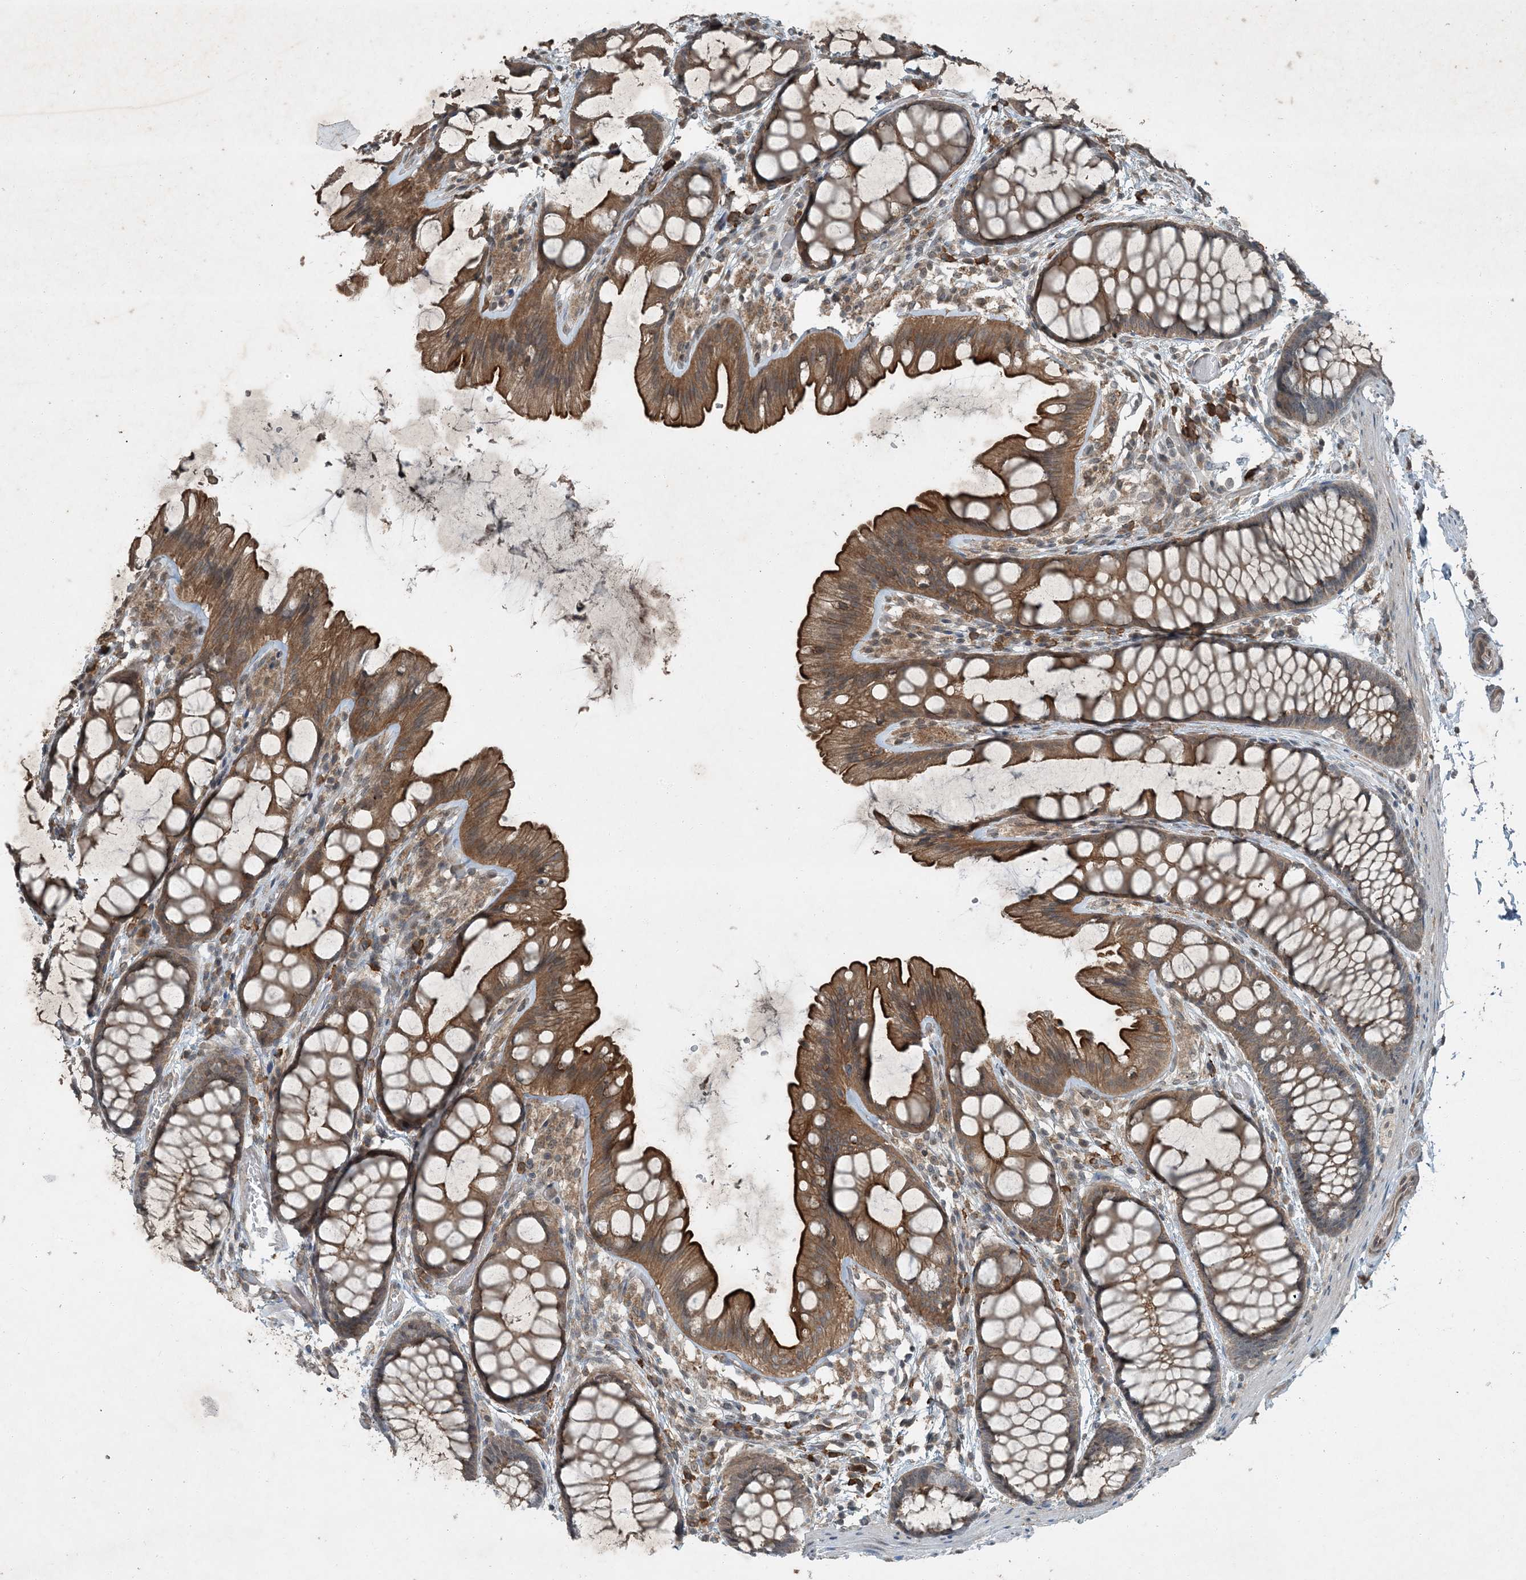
{"staining": {"intensity": "moderate", "quantity": "25%-75%", "location": "cytoplasmic/membranous"}, "tissue": "colon", "cell_type": "Endothelial cells", "image_type": "normal", "snomed": [{"axis": "morphology", "description": "Normal tissue, NOS"}, {"axis": "topography", "description": "Colon"}], "caption": "This image demonstrates immunohistochemistry (IHC) staining of unremarkable colon, with medium moderate cytoplasmic/membranous expression in about 25%-75% of endothelial cells.", "gene": "MDN1", "patient": {"sex": "male", "age": 47}}